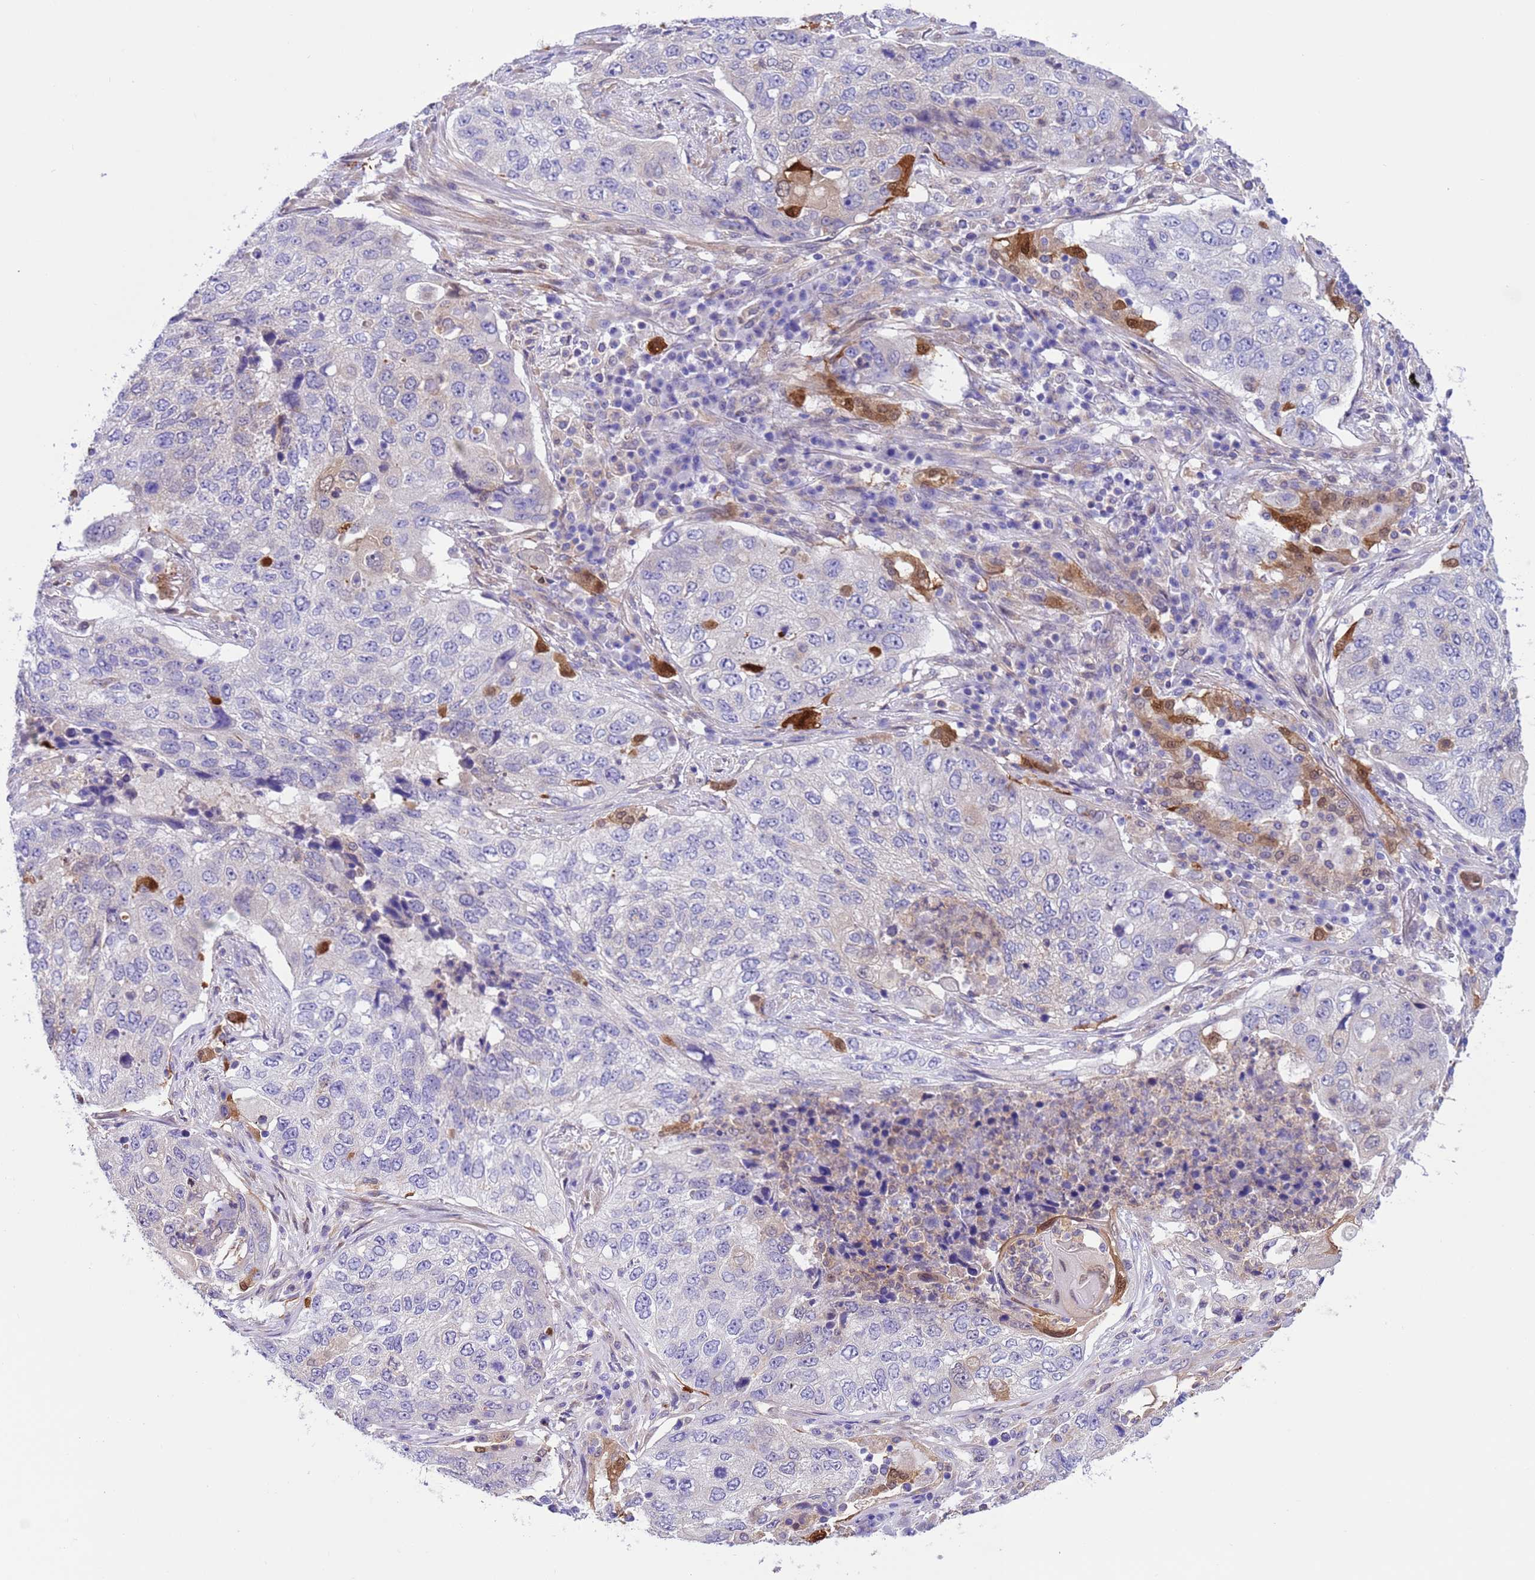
{"staining": {"intensity": "negative", "quantity": "none", "location": "none"}, "tissue": "lung cancer", "cell_type": "Tumor cells", "image_type": "cancer", "snomed": [{"axis": "morphology", "description": "Squamous cell carcinoma, NOS"}, {"axis": "topography", "description": "Lung"}], "caption": "IHC histopathology image of neoplastic tissue: human squamous cell carcinoma (lung) stained with DAB (3,3'-diaminobenzidine) reveals no significant protein expression in tumor cells.", "gene": "C6orf47", "patient": {"sex": "female", "age": 63}}